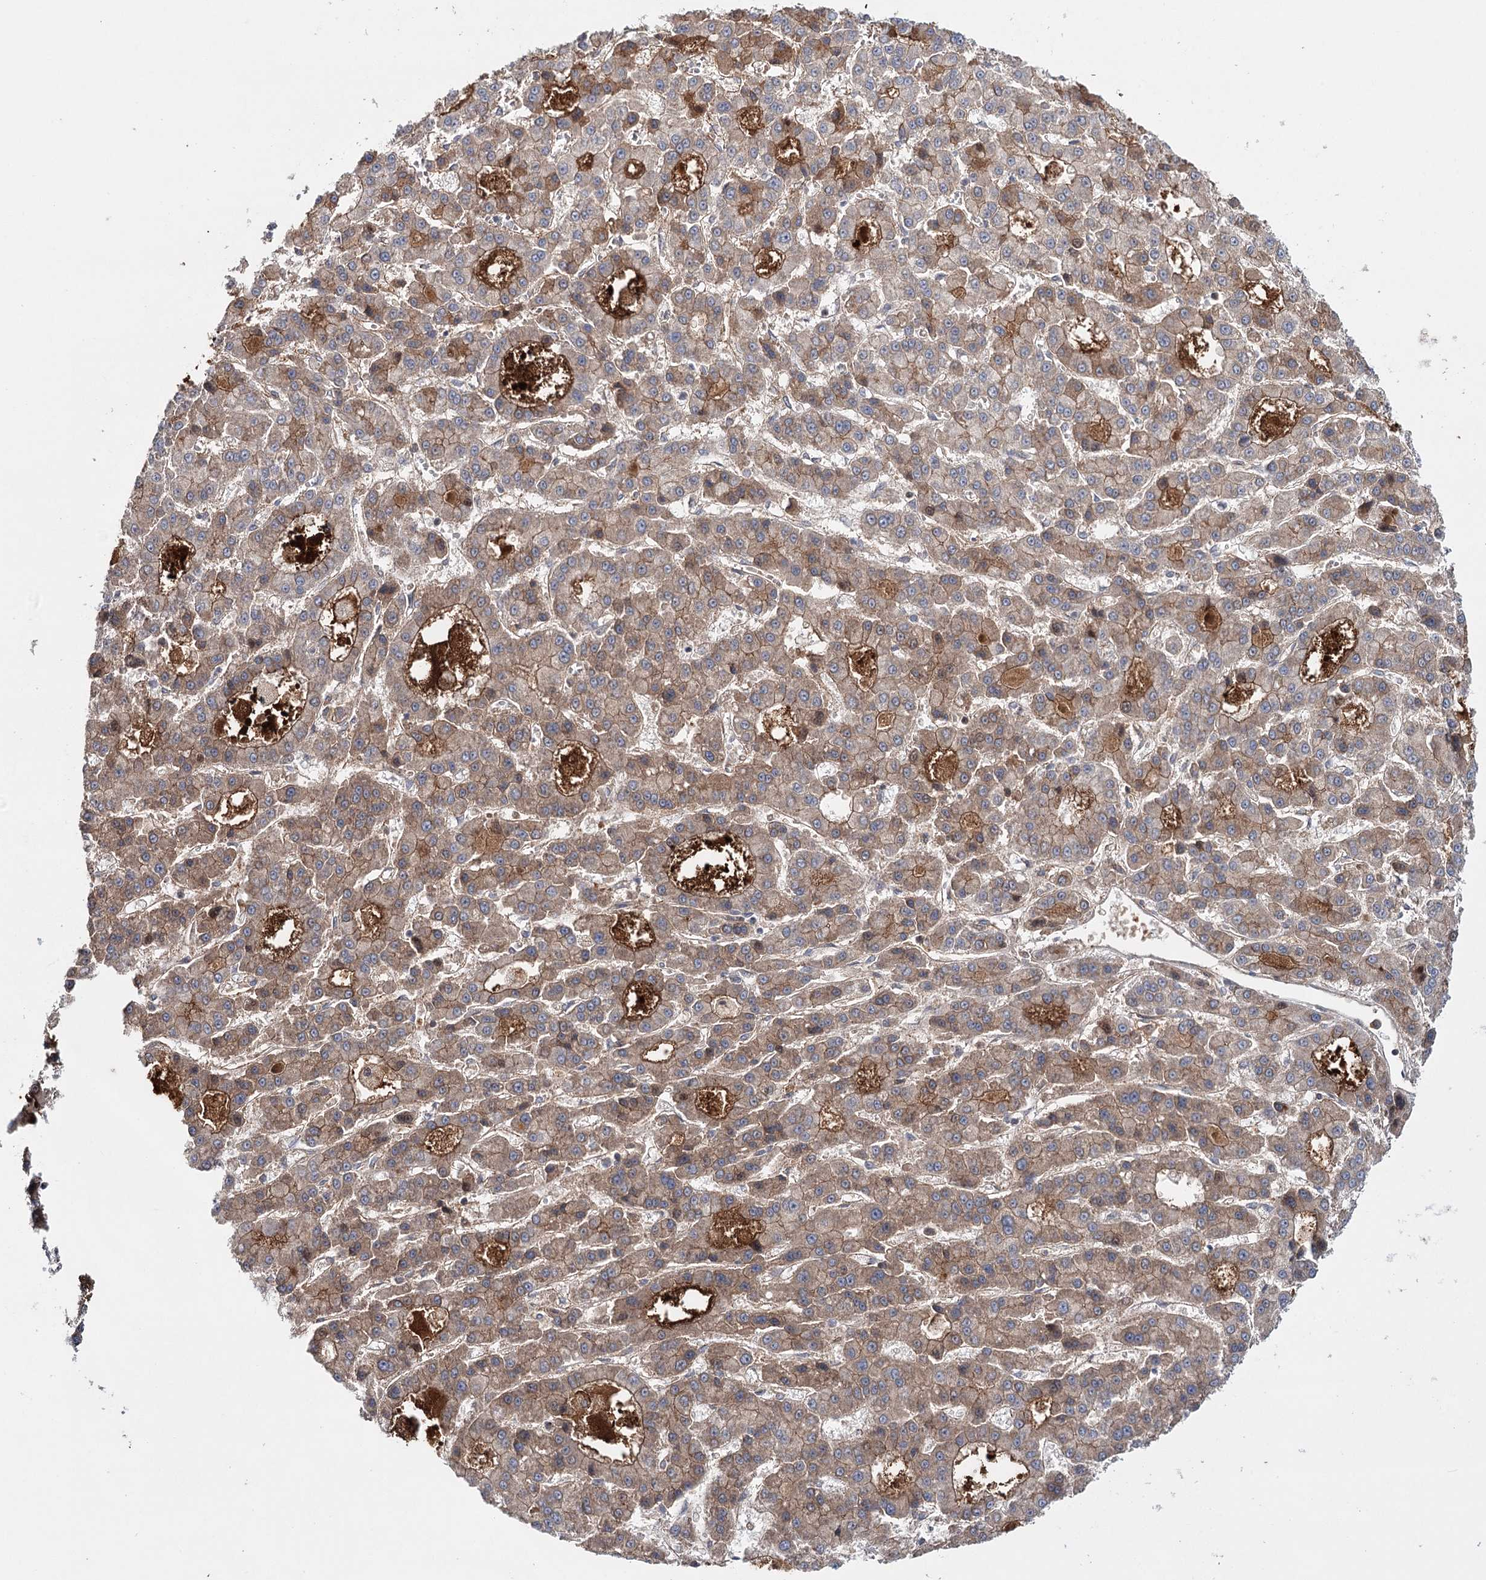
{"staining": {"intensity": "moderate", "quantity": ">75%", "location": "cytoplasmic/membranous"}, "tissue": "liver cancer", "cell_type": "Tumor cells", "image_type": "cancer", "snomed": [{"axis": "morphology", "description": "Carcinoma, Hepatocellular, NOS"}, {"axis": "topography", "description": "Liver"}], "caption": "The image displays staining of liver cancer (hepatocellular carcinoma), revealing moderate cytoplasmic/membranous protein expression (brown color) within tumor cells. Nuclei are stained in blue.", "gene": "PKP4", "patient": {"sex": "male", "age": 70}}